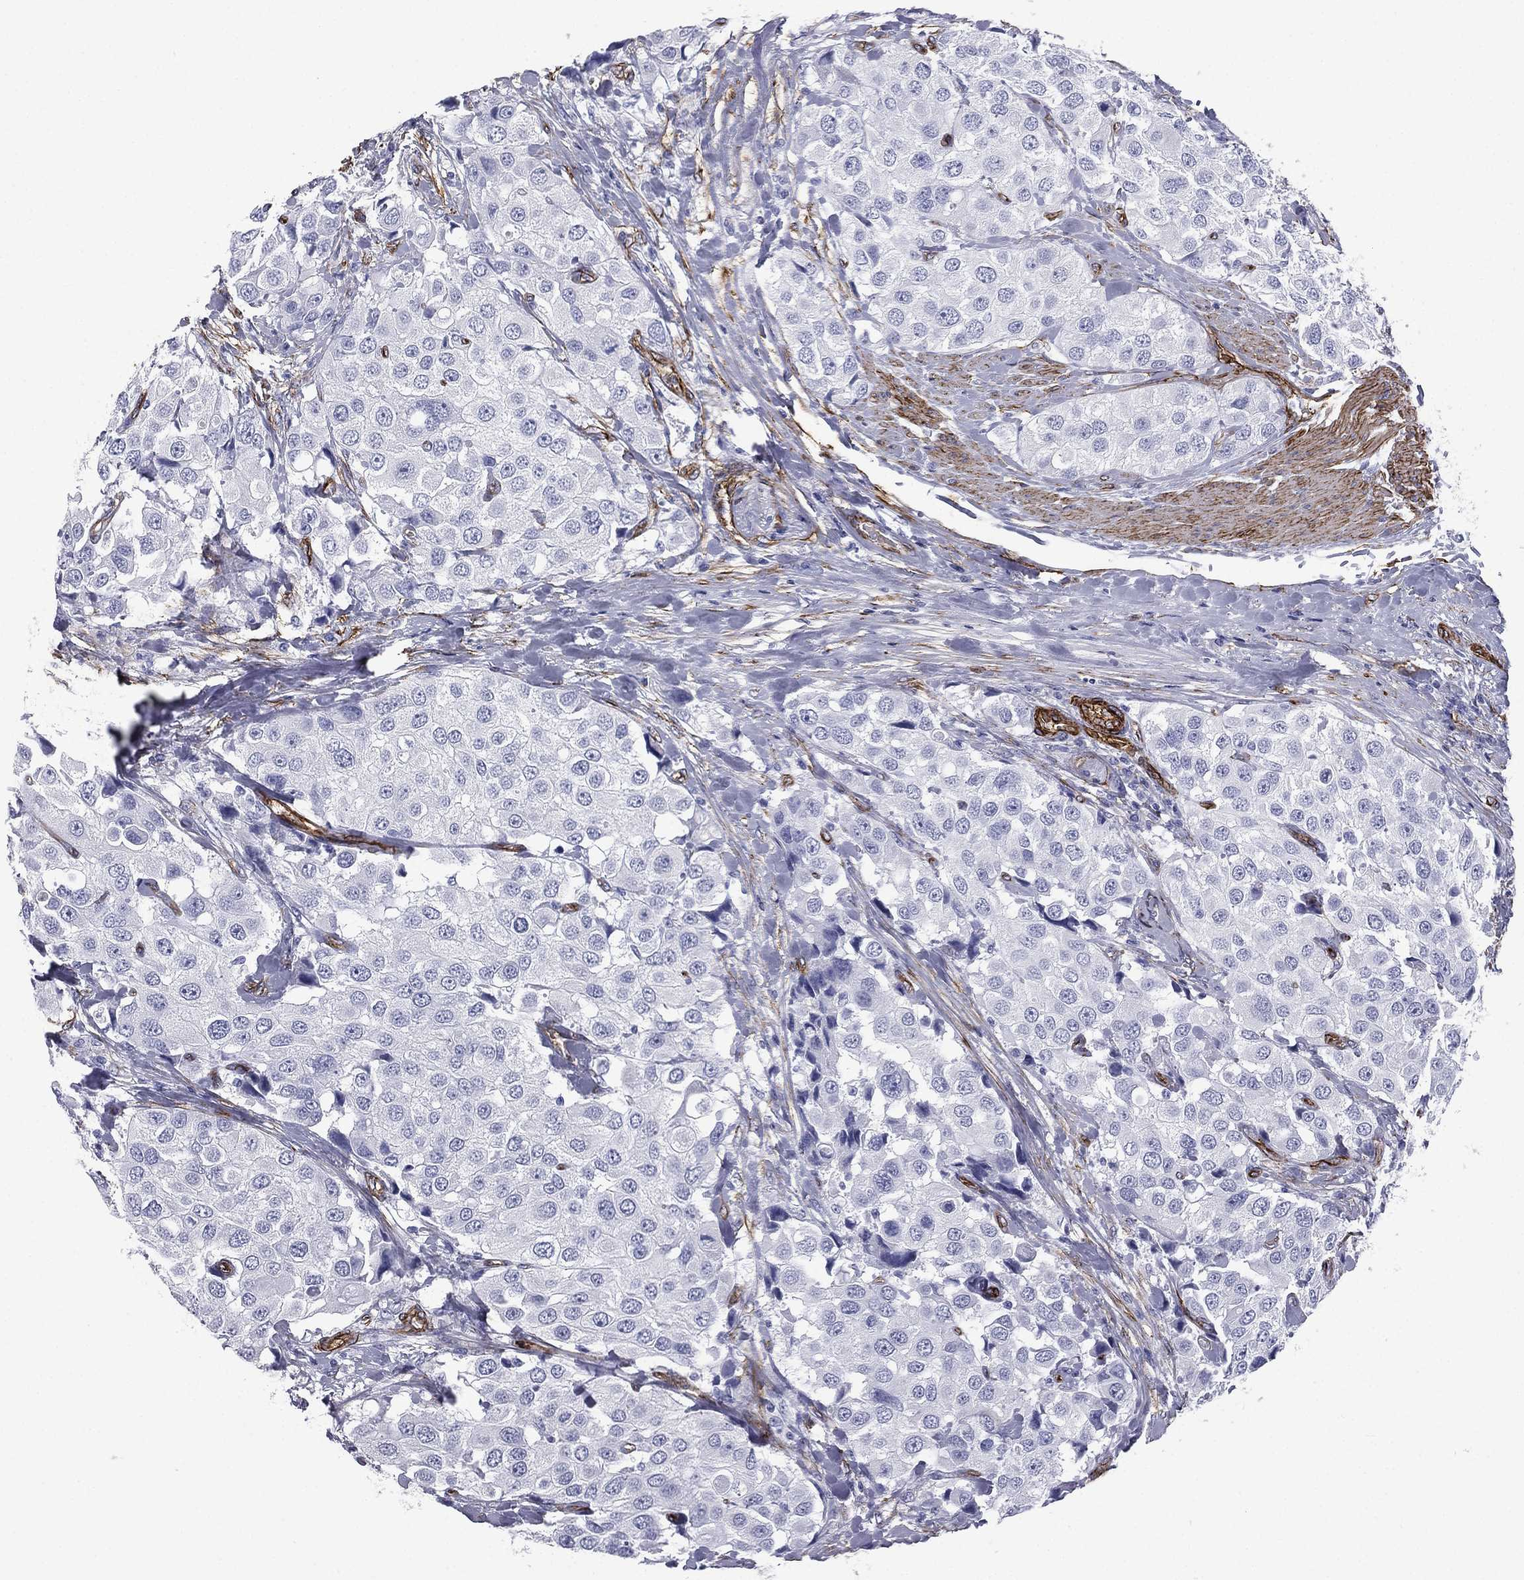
{"staining": {"intensity": "negative", "quantity": "none", "location": "none"}, "tissue": "urothelial cancer", "cell_type": "Tumor cells", "image_type": "cancer", "snomed": [{"axis": "morphology", "description": "Urothelial carcinoma, High grade"}, {"axis": "topography", "description": "Urinary bladder"}], "caption": "Tumor cells show no significant protein positivity in urothelial cancer.", "gene": "CAVIN3", "patient": {"sex": "female", "age": 64}}